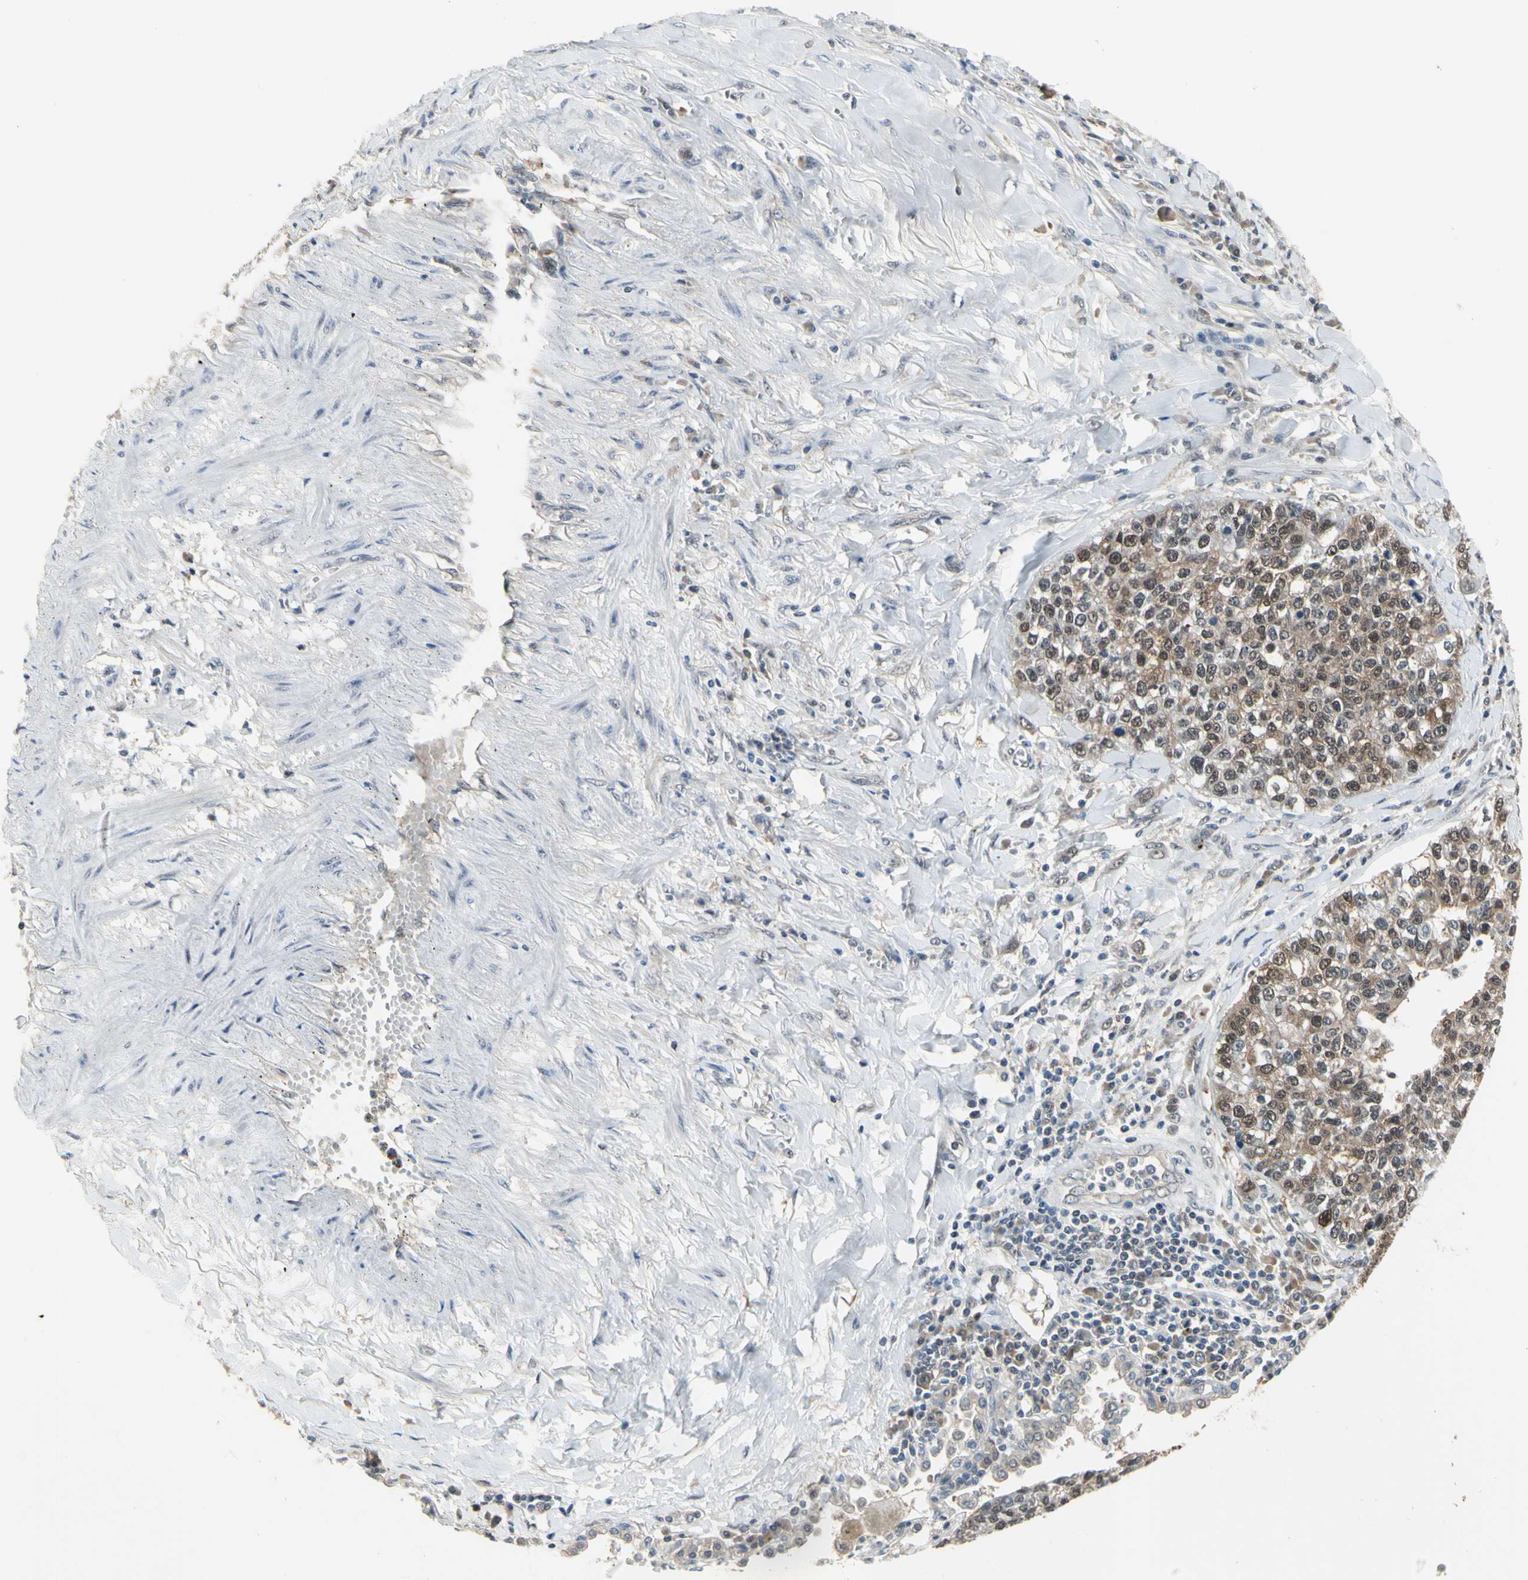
{"staining": {"intensity": "moderate", "quantity": ">75%", "location": "cytoplasmic/membranous,nuclear"}, "tissue": "lung cancer", "cell_type": "Tumor cells", "image_type": "cancer", "snomed": [{"axis": "morphology", "description": "Adenocarcinoma, NOS"}, {"axis": "topography", "description": "Lung"}], "caption": "Lung cancer (adenocarcinoma) tissue exhibits moderate cytoplasmic/membranous and nuclear expression in approximately >75% of tumor cells, visualized by immunohistochemistry.", "gene": "HSPA4", "patient": {"sex": "male", "age": 49}}